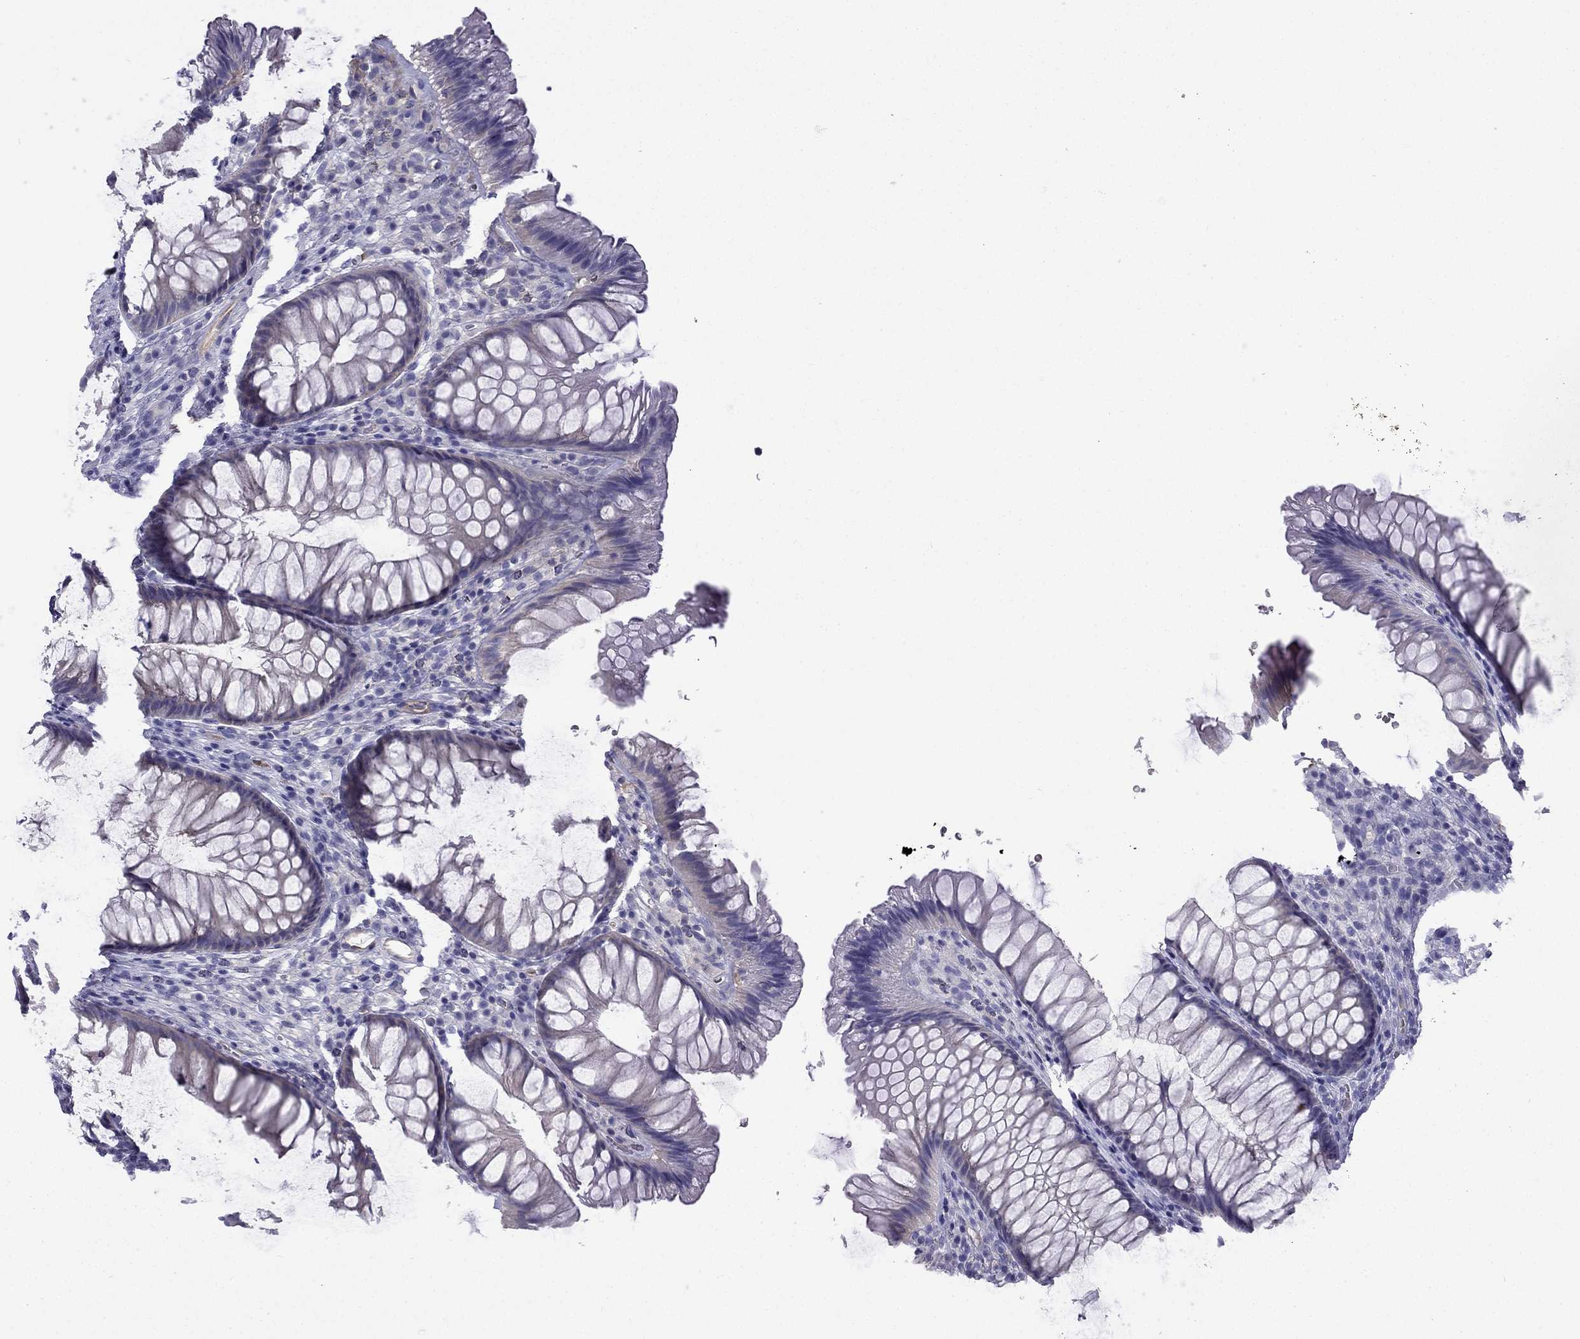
{"staining": {"intensity": "negative", "quantity": "none", "location": "none"}, "tissue": "rectum", "cell_type": "Glandular cells", "image_type": "normal", "snomed": [{"axis": "morphology", "description": "Normal tissue, NOS"}, {"axis": "topography", "description": "Smooth muscle"}, {"axis": "topography", "description": "Rectum"}], "caption": "DAB (3,3'-diaminobenzidine) immunohistochemical staining of benign human rectum displays no significant positivity in glandular cells. Nuclei are stained in blue.", "gene": "GJA8", "patient": {"sex": "male", "age": 53}}